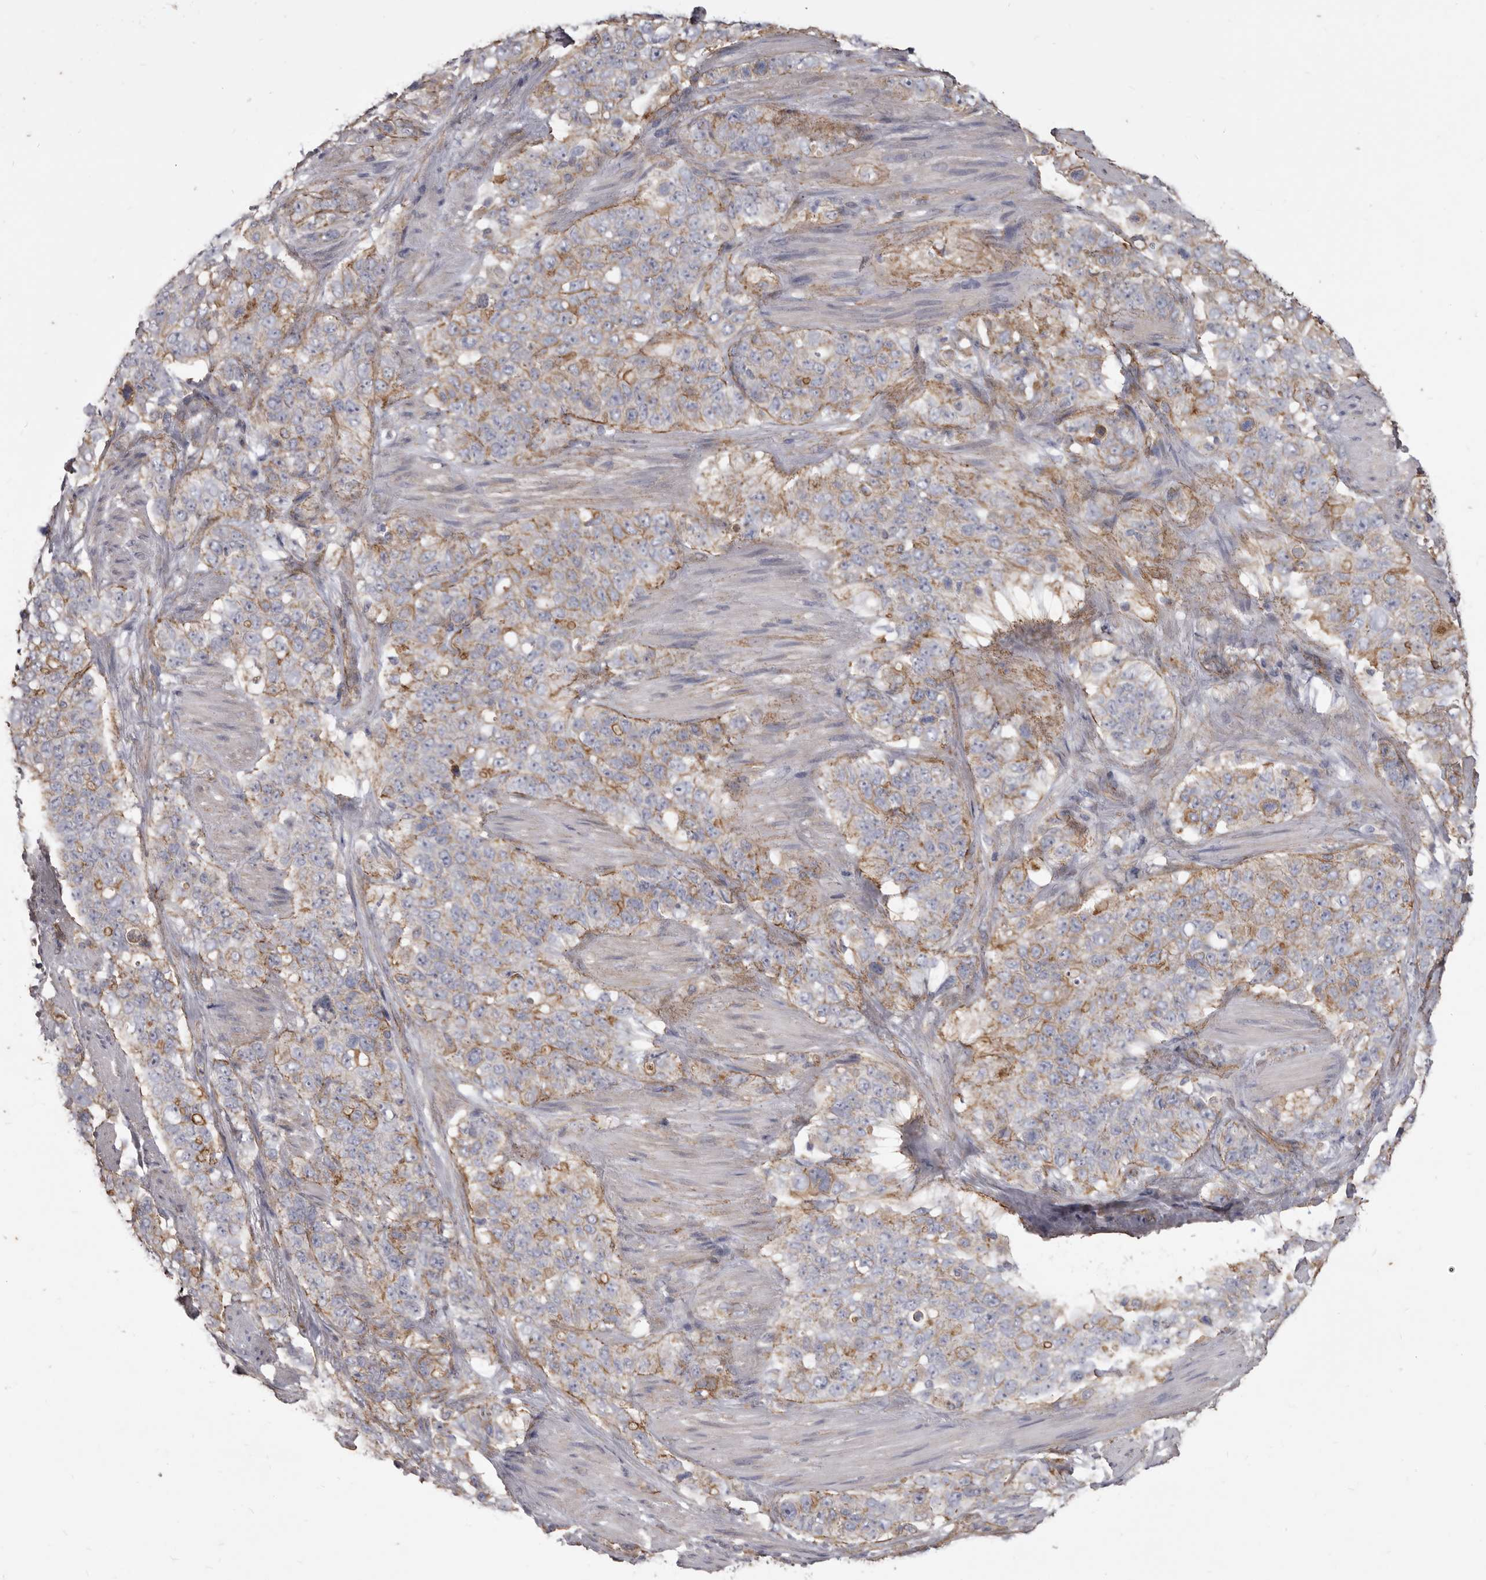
{"staining": {"intensity": "weak", "quantity": "<25%", "location": "cytoplasmic/membranous"}, "tissue": "stomach cancer", "cell_type": "Tumor cells", "image_type": "cancer", "snomed": [{"axis": "morphology", "description": "Adenocarcinoma, NOS"}, {"axis": "topography", "description": "Stomach"}], "caption": "A micrograph of human stomach cancer is negative for staining in tumor cells.", "gene": "P2RX6", "patient": {"sex": "male", "age": 48}}